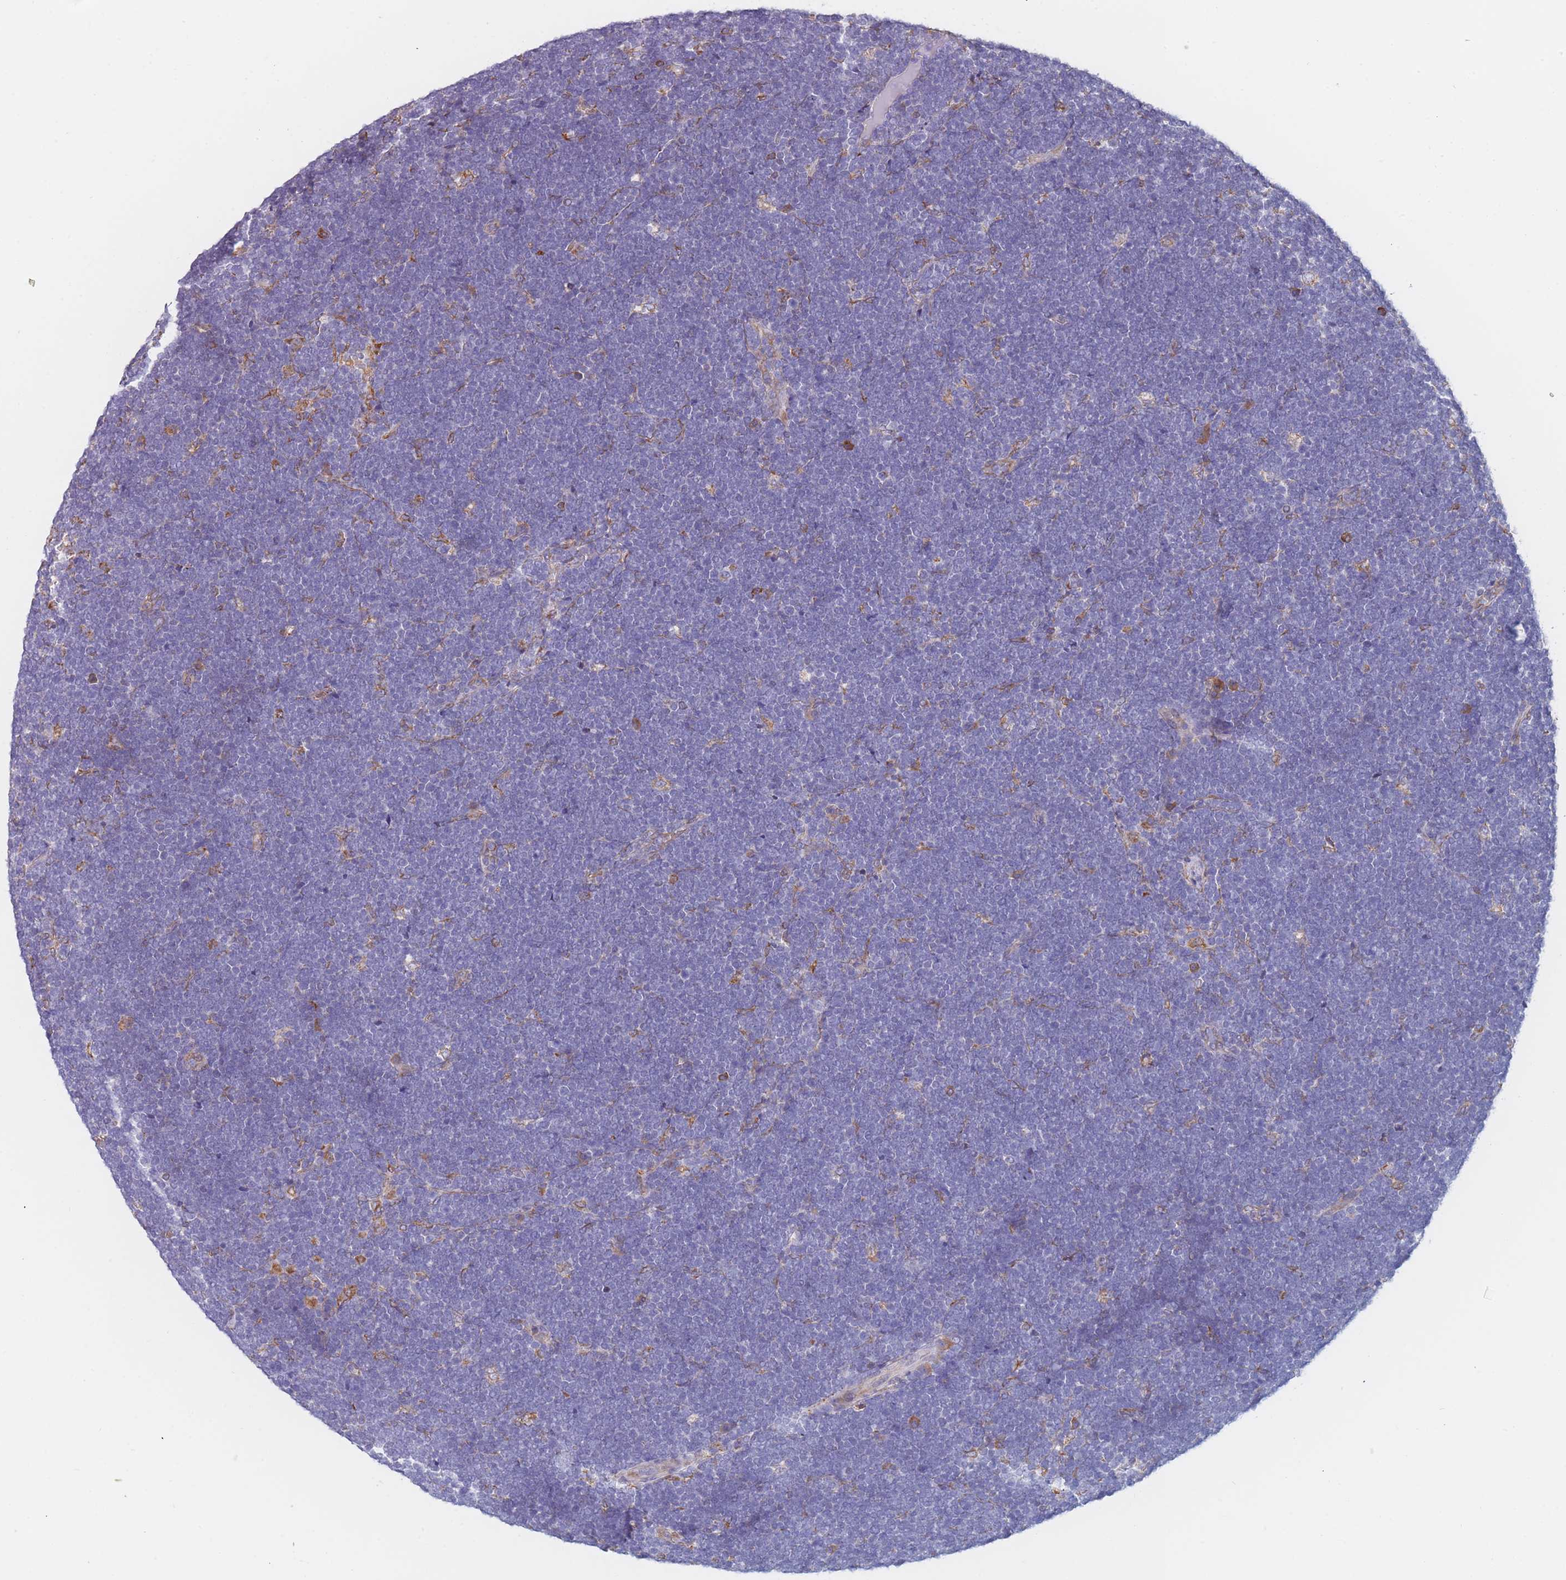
{"staining": {"intensity": "negative", "quantity": "none", "location": "none"}, "tissue": "lymphoma", "cell_type": "Tumor cells", "image_type": "cancer", "snomed": [{"axis": "morphology", "description": "Malignant lymphoma, non-Hodgkin's type, High grade"}, {"axis": "topography", "description": "Lymph node"}], "caption": "Image shows no protein expression in tumor cells of lymphoma tissue. Nuclei are stained in blue.", "gene": "OR7C2", "patient": {"sex": "male", "age": 13}}